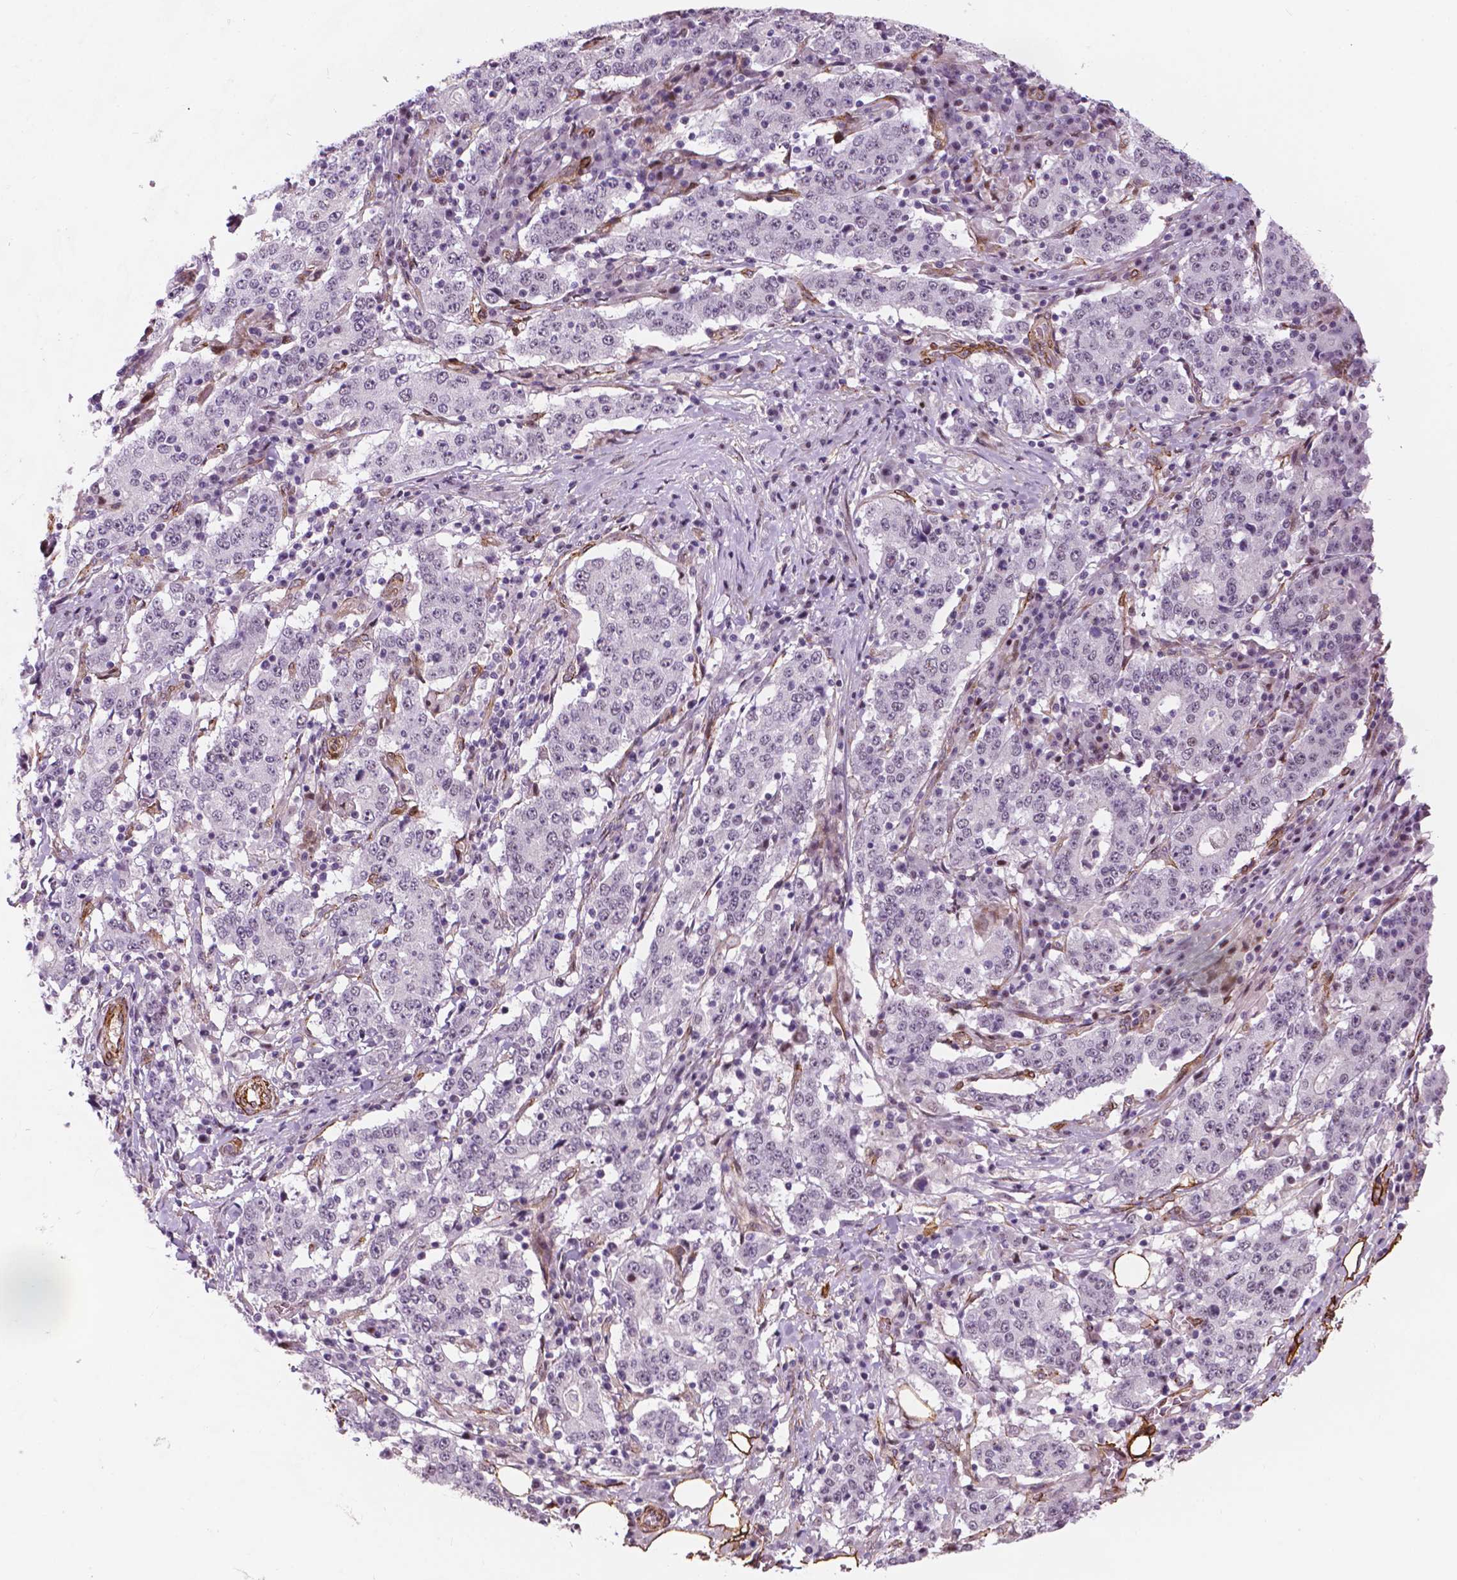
{"staining": {"intensity": "negative", "quantity": "none", "location": "none"}, "tissue": "stomach cancer", "cell_type": "Tumor cells", "image_type": "cancer", "snomed": [{"axis": "morphology", "description": "Adenocarcinoma, NOS"}, {"axis": "topography", "description": "Stomach"}], "caption": "Stomach cancer (adenocarcinoma) was stained to show a protein in brown. There is no significant staining in tumor cells.", "gene": "EGFL8", "patient": {"sex": "male", "age": 59}}